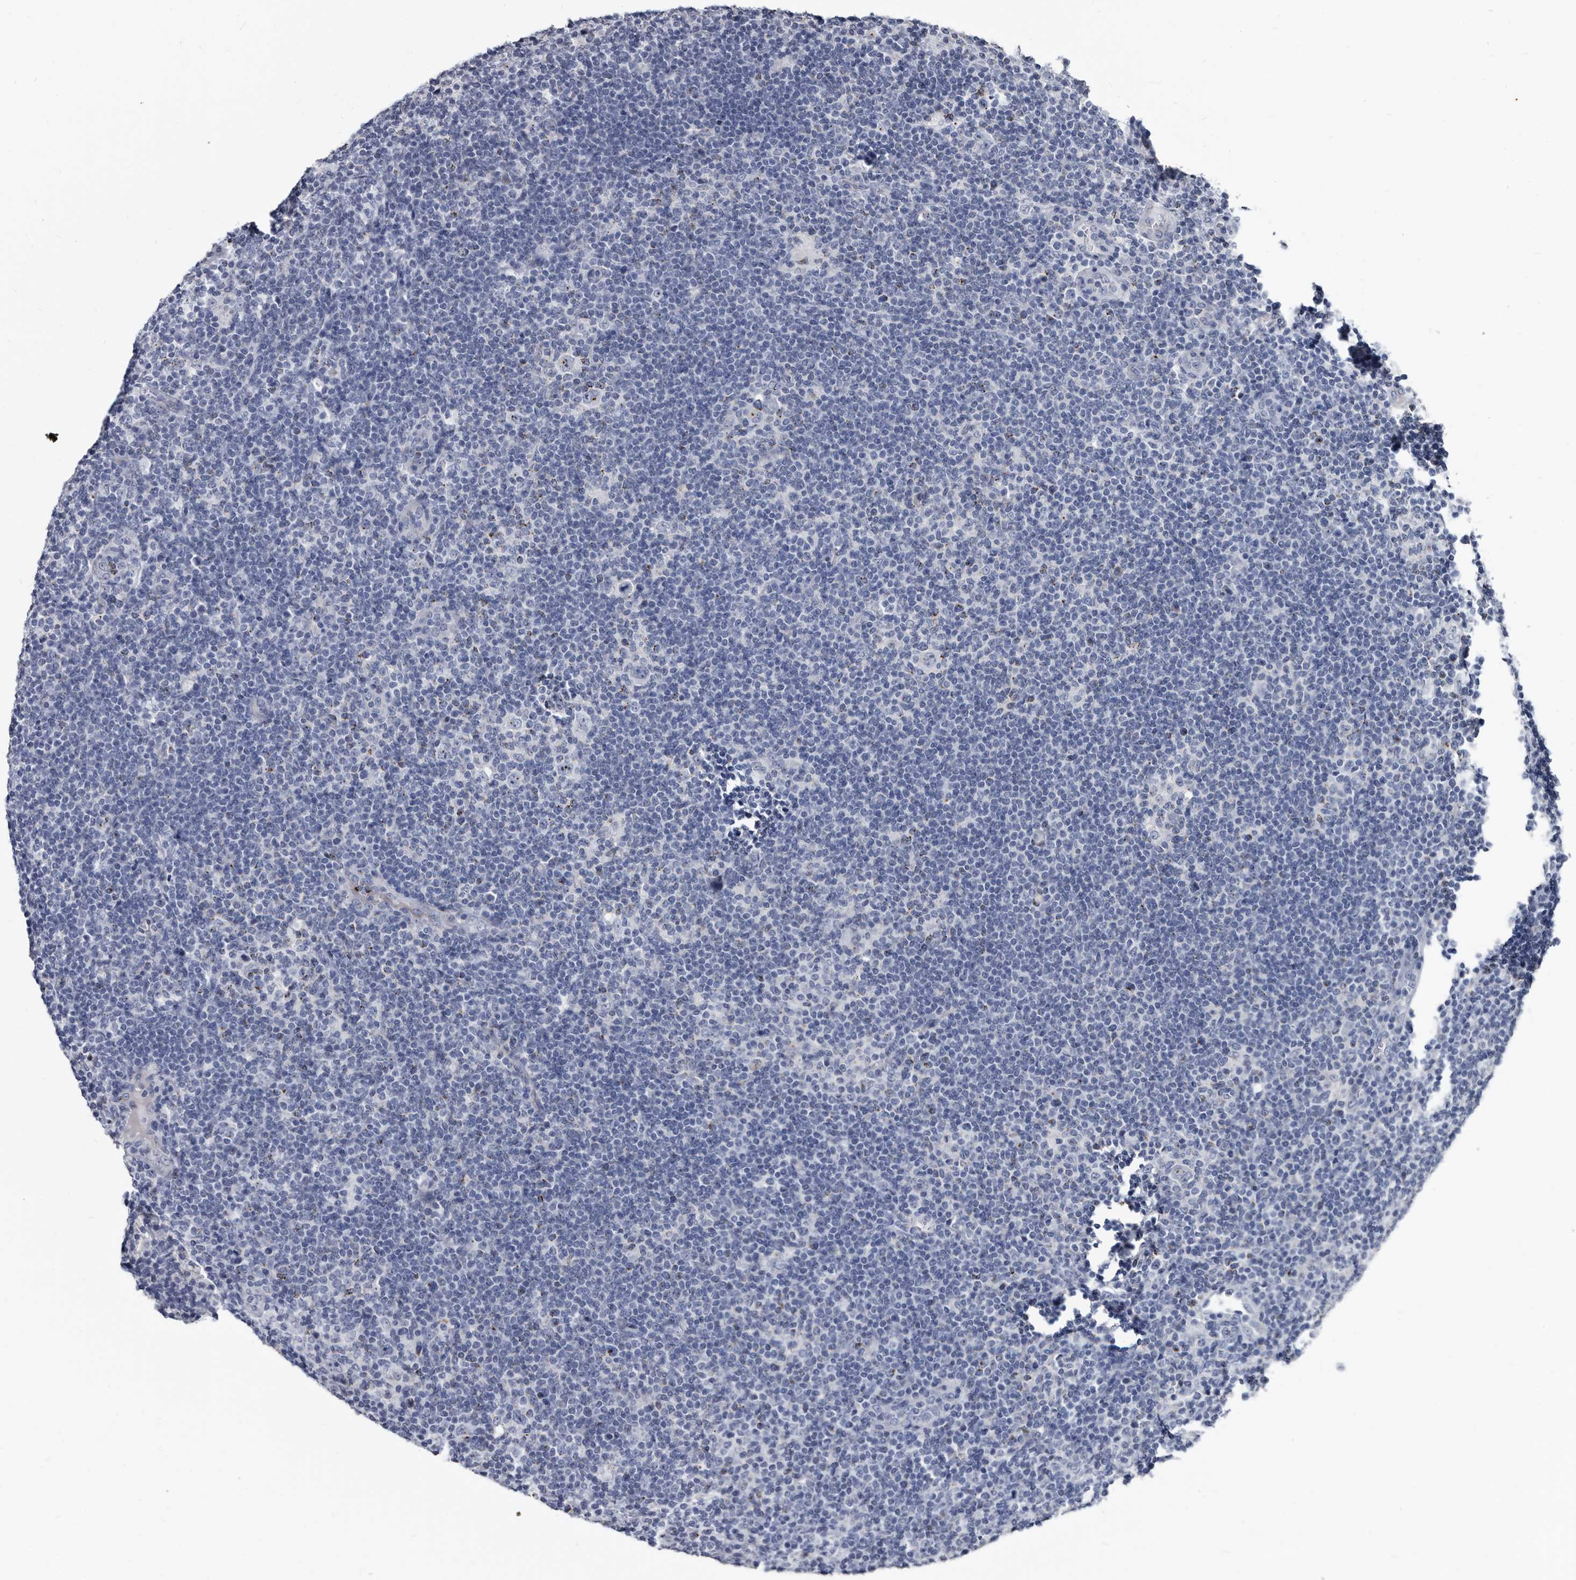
{"staining": {"intensity": "negative", "quantity": "none", "location": "none"}, "tissue": "lymphoma", "cell_type": "Tumor cells", "image_type": "cancer", "snomed": [{"axis": "morphology", "description": "Hodgkin's disease, NOS"}, {"axis": "topography", "description": "Lymph node"}], "caption": "Photomicrograph shows no protein staining in tumor cells of Hodgkin's disease tissue. (Stains: DAB (3,3'-diaminobenzidine) immunohistochemistry with hematoxylin counter stain, Microscopy: brightfield microscopy at high magnification).", "gene": "PRSS8", "patient": {"sex": "female", "age": 57}}